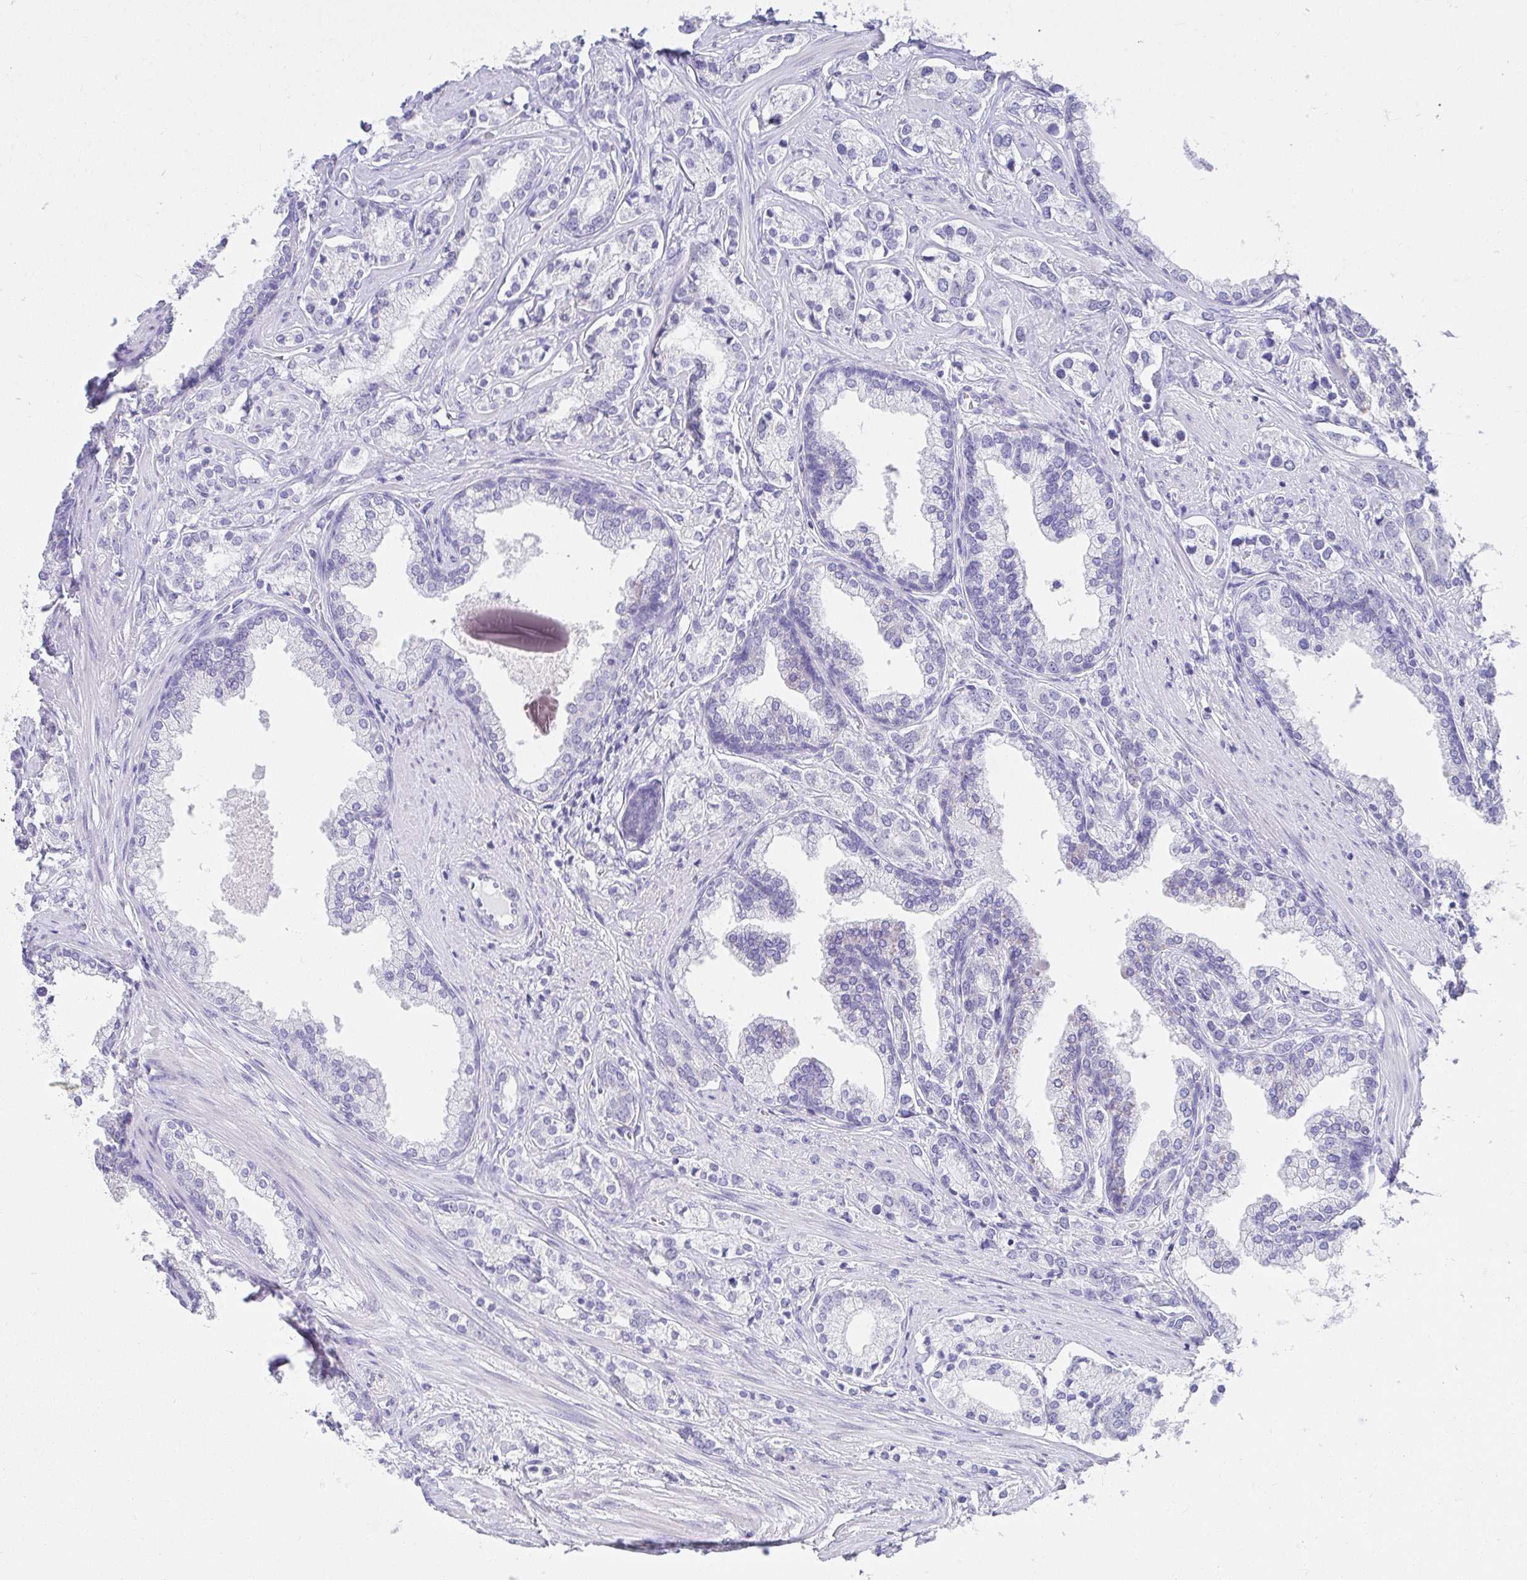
{"staining": {"intensity": "negative", "quantity": "none", "location": "none"}, "tissue": "prostate cancer", "cell_type": "Tumor cells", "image_type": "cancer", "snomed": [{"axis": "morphology", "description": "Adenocarcinoma, High grade"}, {"axis": "topography", "description": "Prostate"}], "caption": "This is an IHC histopathology image of prostate cancer. There is no staining in tumor cells.", "gene": "VGLL1", "patient": {"sex": "male", "age": 58}}